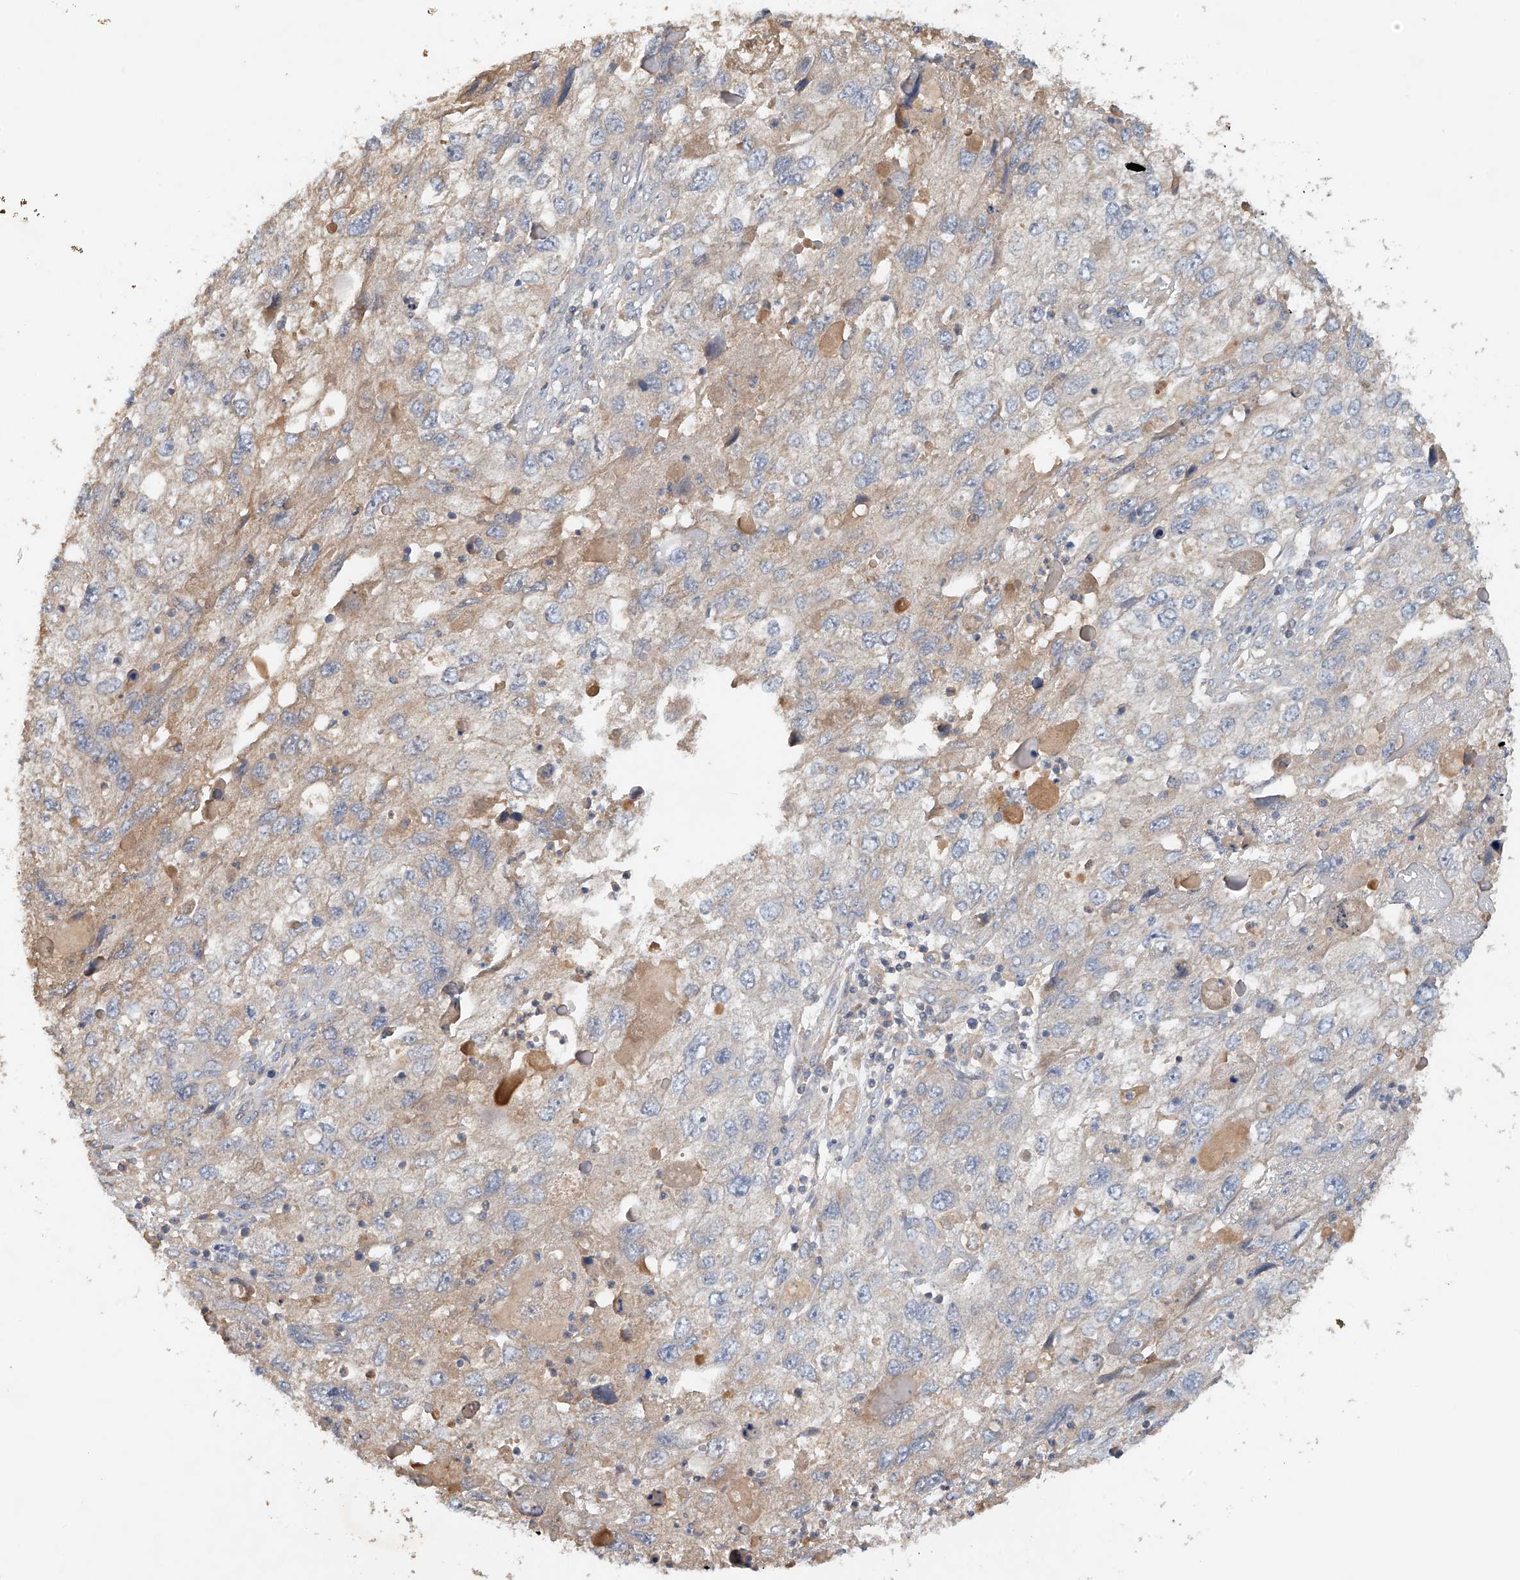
{"staining": {"intensity": "weak", "quantity": "<25%", "location": "cytoplasmic/membranous"}, "tissue": "endometrial cancer", "cell_type": "Tumor cells", "image_type": "cancer", "snomed": [{"axis": "morphology", "description": "Adenocarcinoma, NOS"}, {"axis": "topography", "description": "Endometrium"}], "caption": "IHC image of endometrial adenocarcinoma stained for a protein (brown), which reveals no staining in tumor cells.", "gene": "GNB1L", "patient": {"sex": "female", "age": 49}}